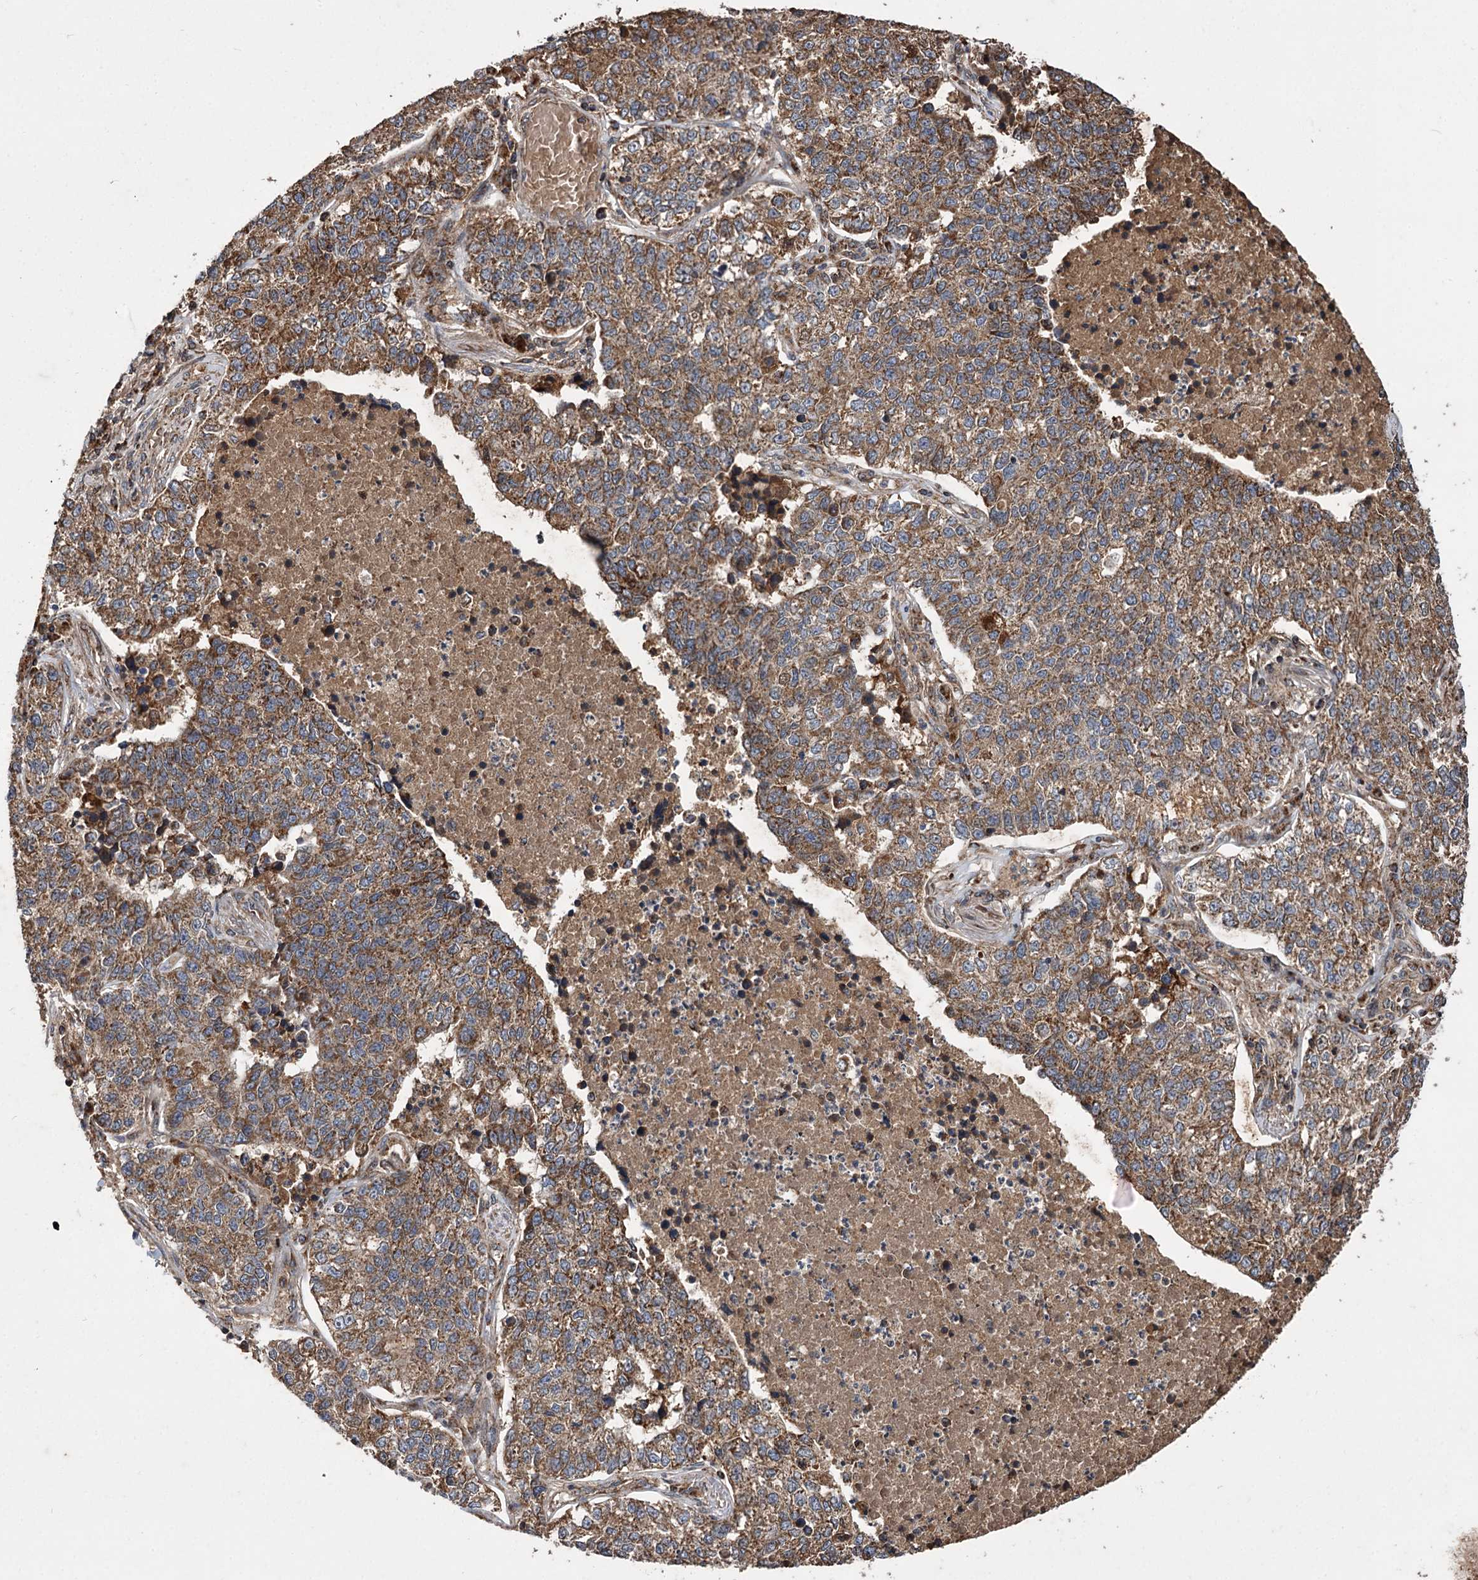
{"staining": {"intensity": "strong", "quantity": ">75%", "location": "cytoplasmic/membranous"}, "tissue": "lung cancer", "cell_type": "Tumor cells", "image_type": "cancer", "snomed": [{"axis": "morphology", "description": "Adenocarcinoma, NOS"}, {"axis": "topography", "description": "Lung"}], "caption": "Immunohistochemistry micrograph of human lung cancer stained for a protein (brown), which displays high levels of strong cytoplasmic/membranous expression in approximately >75% of tumor cells.", "gene": "RASSF3", "patient": {"sex": "male", "age": 49}}